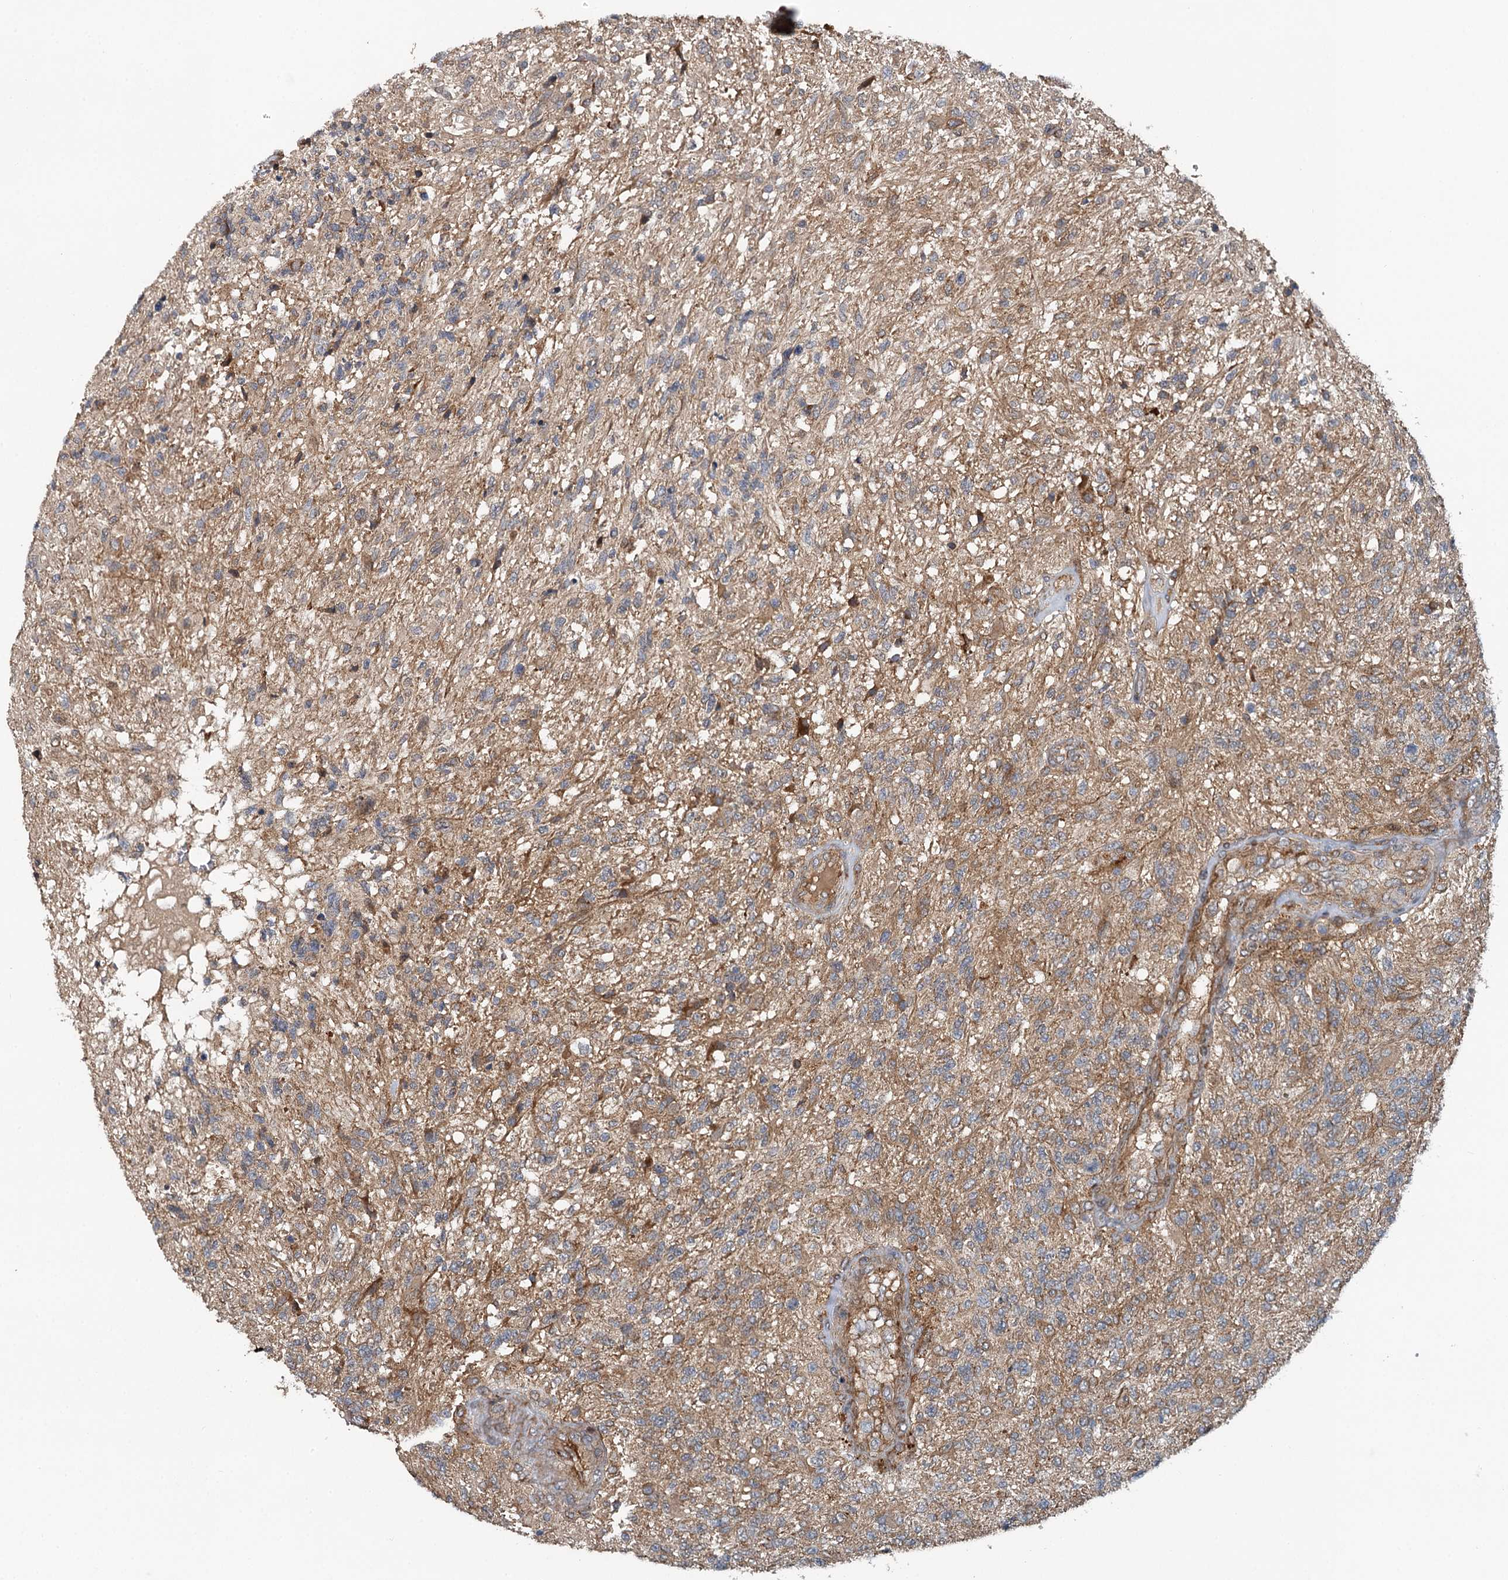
{"staining": {"intensity": "weak", "quantity": "25%-75%", "location": "cytoplasmic/membranous"}, "tissue": "glioma", "cell_type": "Tumor cells", "image_type": "cancer", "snomed": [{"axis": "morphology", "description": "Glioma, malignant, High grade"}, {"axis": "topography", "description": "Brain"}], "caption": "Glioma stained for a protein (brown) demonstrates weak cytoplasmic/membranous positive positivity in about 25%-75% of tumor cells.", "gene": "LRRK2", "patient": {"sex": "male", "age": 56}}